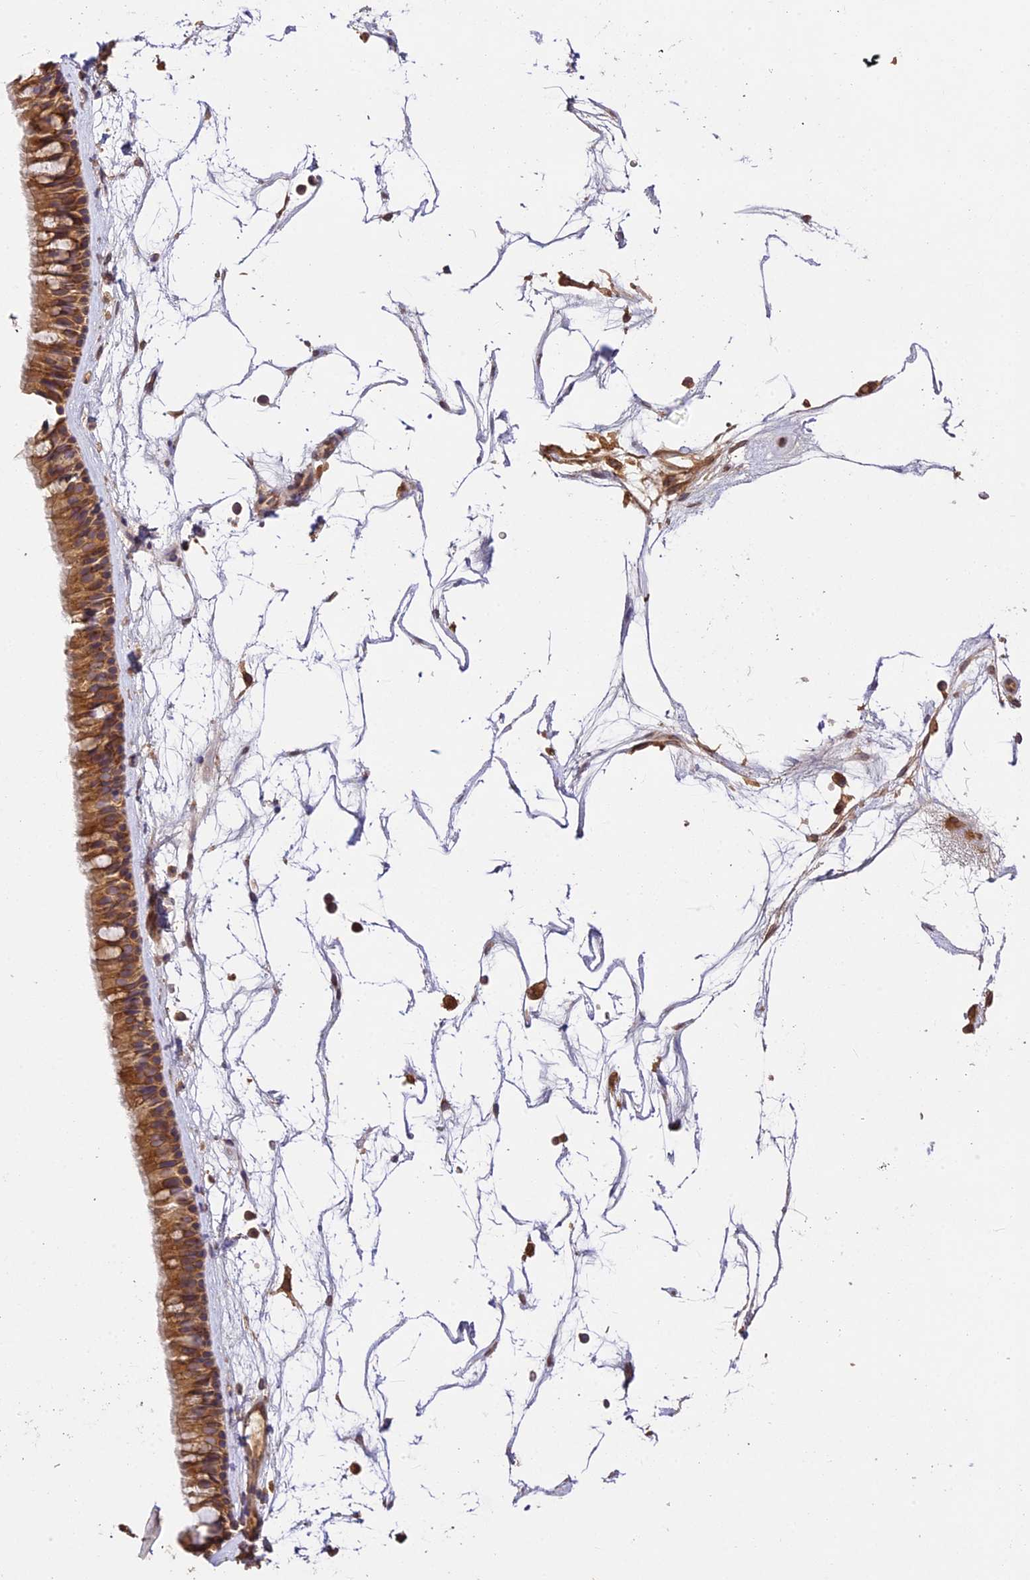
{"staining": {"intensity": "moderate", "quantity": ">75%", "location": "cytoplasmic/membranous"}, "tissue": "nasopharynx", "cell_type": "Respiratory epithelial cells", "image_type": "normal", "snomed": [{"axis": "morphology", "description": "Normal tissue, NOS"}, {"axis": "topography", "description": "Nasopharynx"}], "caption": "A brown stain highlights moderate cytoplasmic/membranous staining of a protein in respiratory epithelial cells of benign human nasopharynx. (IHC, brightfield microscopy, high magnification).", "gene": "BRAP", "patient": {"sex": "male", "age": 64}}